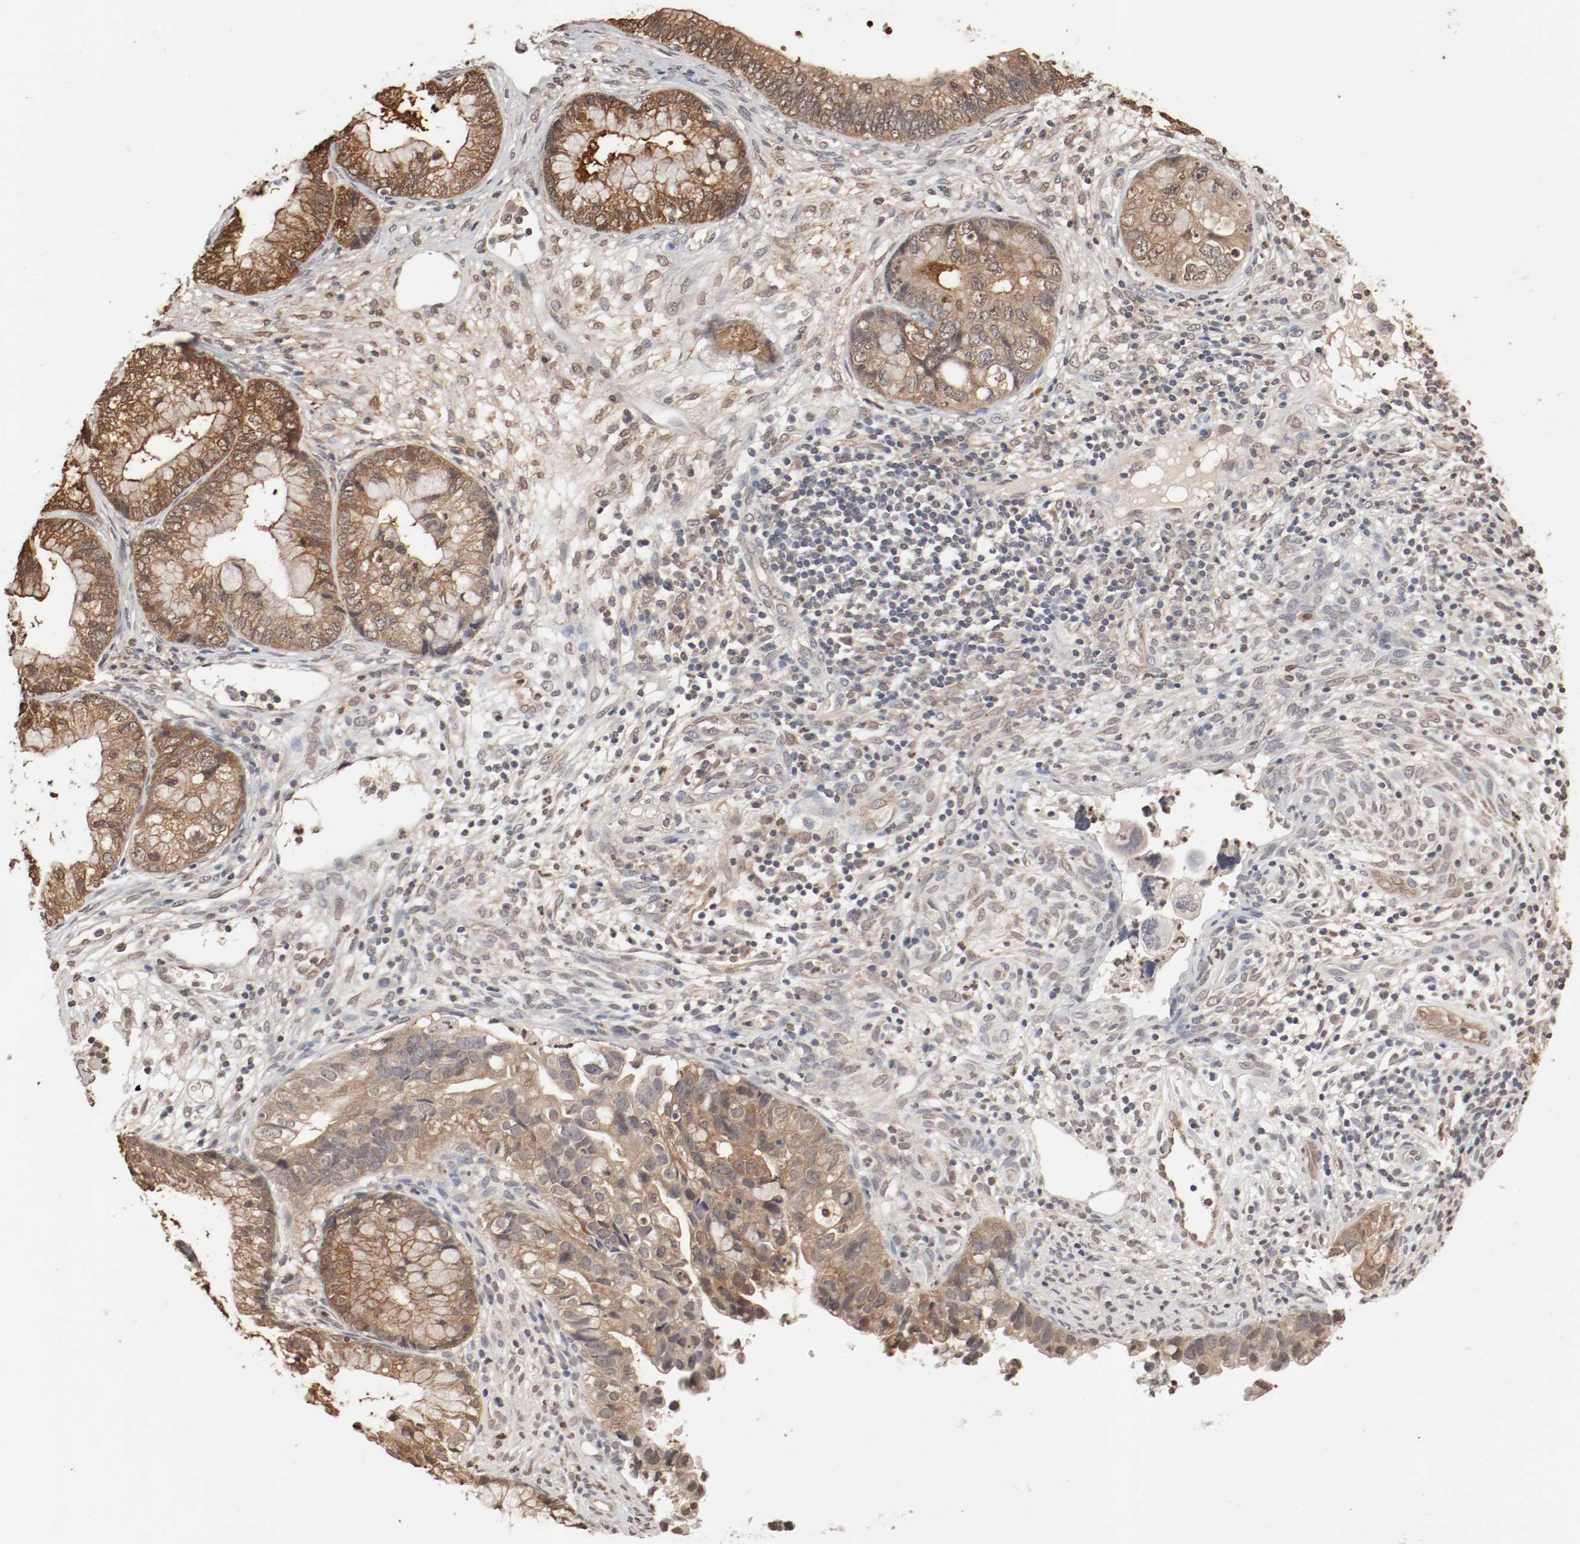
{"staining": {"intensity": "moderate", "quantity": ">75%", "location": "cytoplasmic/membranous,nuclear"}, "tissue": "cervical cancer", "cell_type": "Tumor cells", "image_type": "cancer", "snomed": [{"axis": "morphology", "description": "Adenocarcinoma, NOS"}, {"axis": "topography", "description": "Cervix"}], "caption": "Immunohistochemistry (IHC) staining of cervical adenocarcinoma, which exhibits medium levels of moderate cytoplasmic/membranous and nuclear expression in about >75% of tumor cells indicating moderate cytoplasmic/membranous and nuclear protein staining. The staining was performed using DAB (3,3'-diaminobenzidine) (brown) for protein detection and nuclei were counterstained in hematoxylin (blue).", "gene": "WASL", "patient": {"sex": "female", "age": 44}}